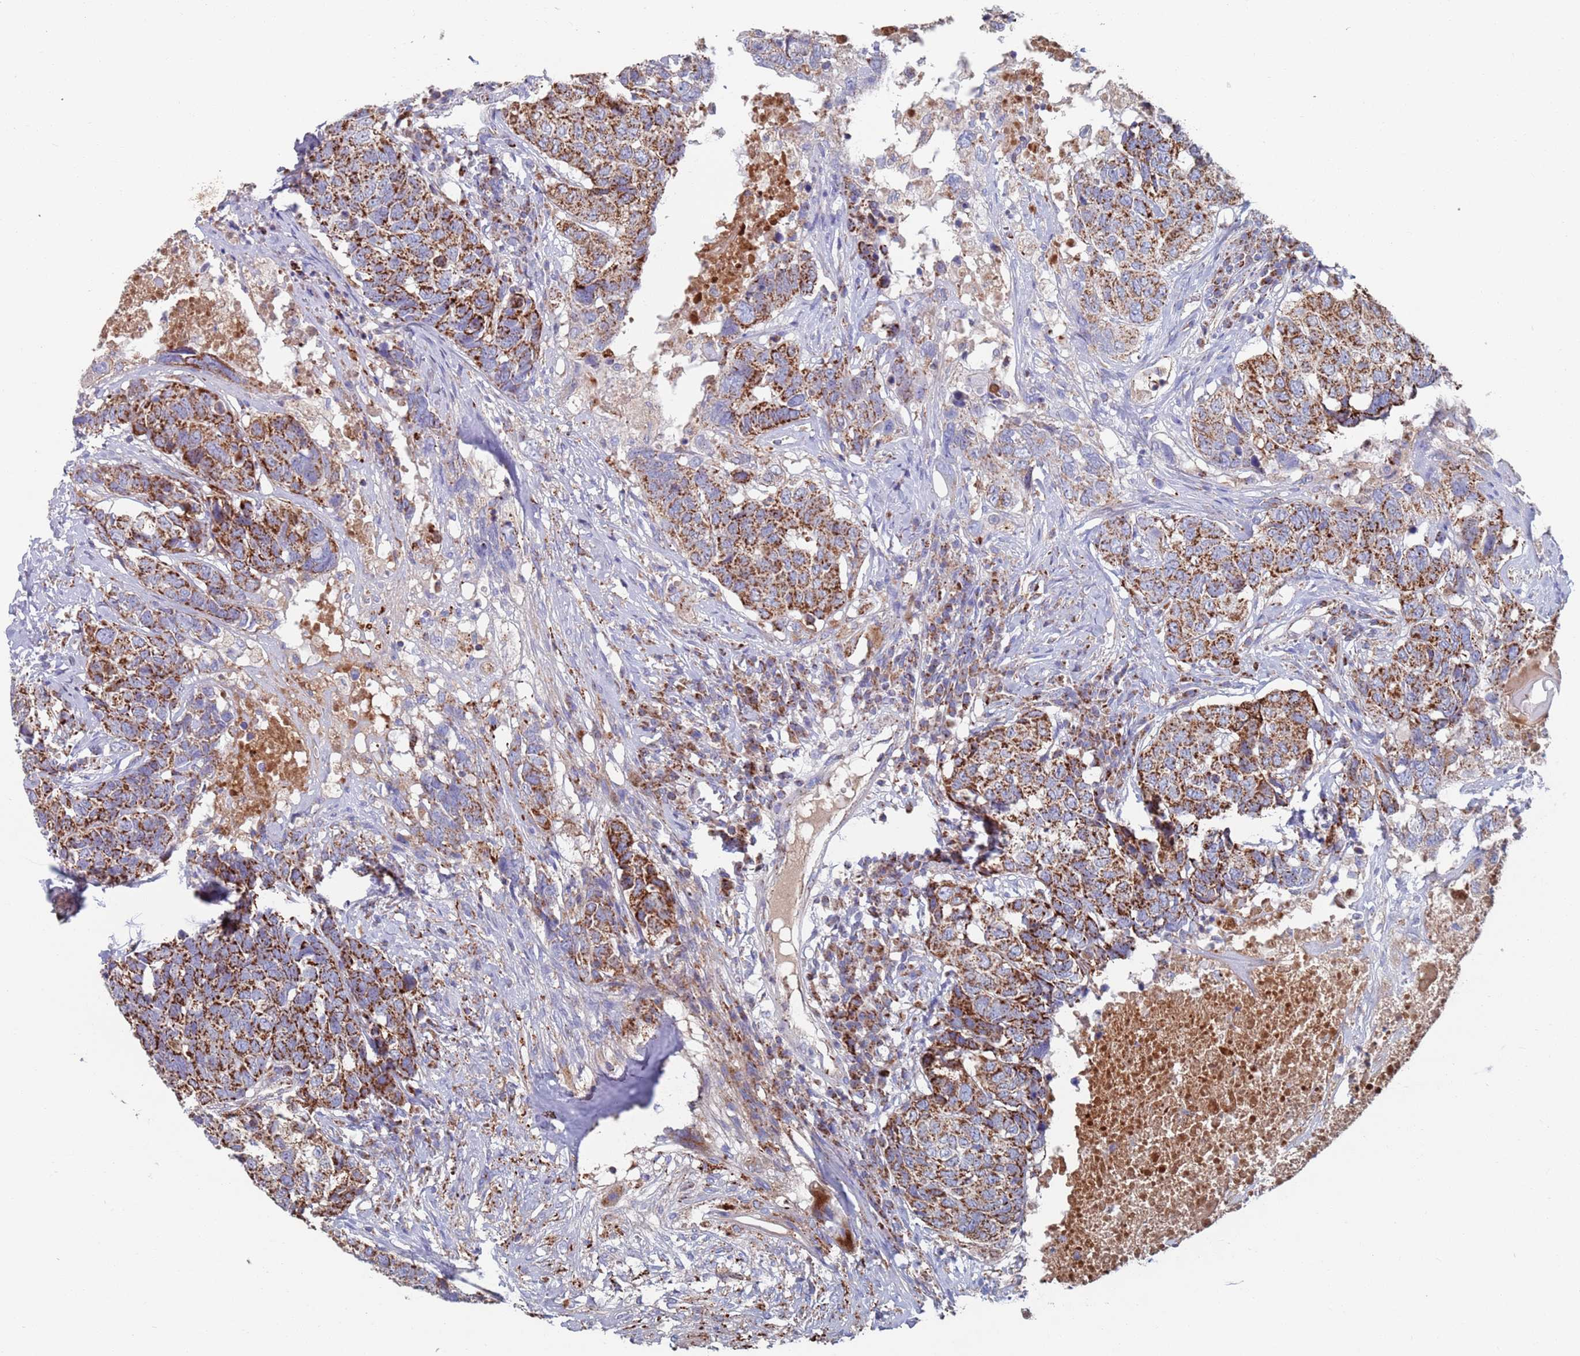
{"staining": {"intensity": "strong", "quantity": ">75%", "location": "cytoplasmic/membranous"}, "tissue": "head and neck cancer", "cell_type": "Tumor cells", "image_type": "cancer", "snomed": [{"axis": "morphology", "description": "Squamous cell carcinoma, NOS"}, {"axis": "topography", "description": "Head-Neck"}], "caption": "Head and neck cancer stained with immunohistochemistry reveals strong cytoplasmic/membranous positivity in about >75% of tumor cells. (DAB IHC, brown staining for protein, blue staining for nuclei).", "gene": "MRPL22", "patient": {"sex": "male", "age": 66}}